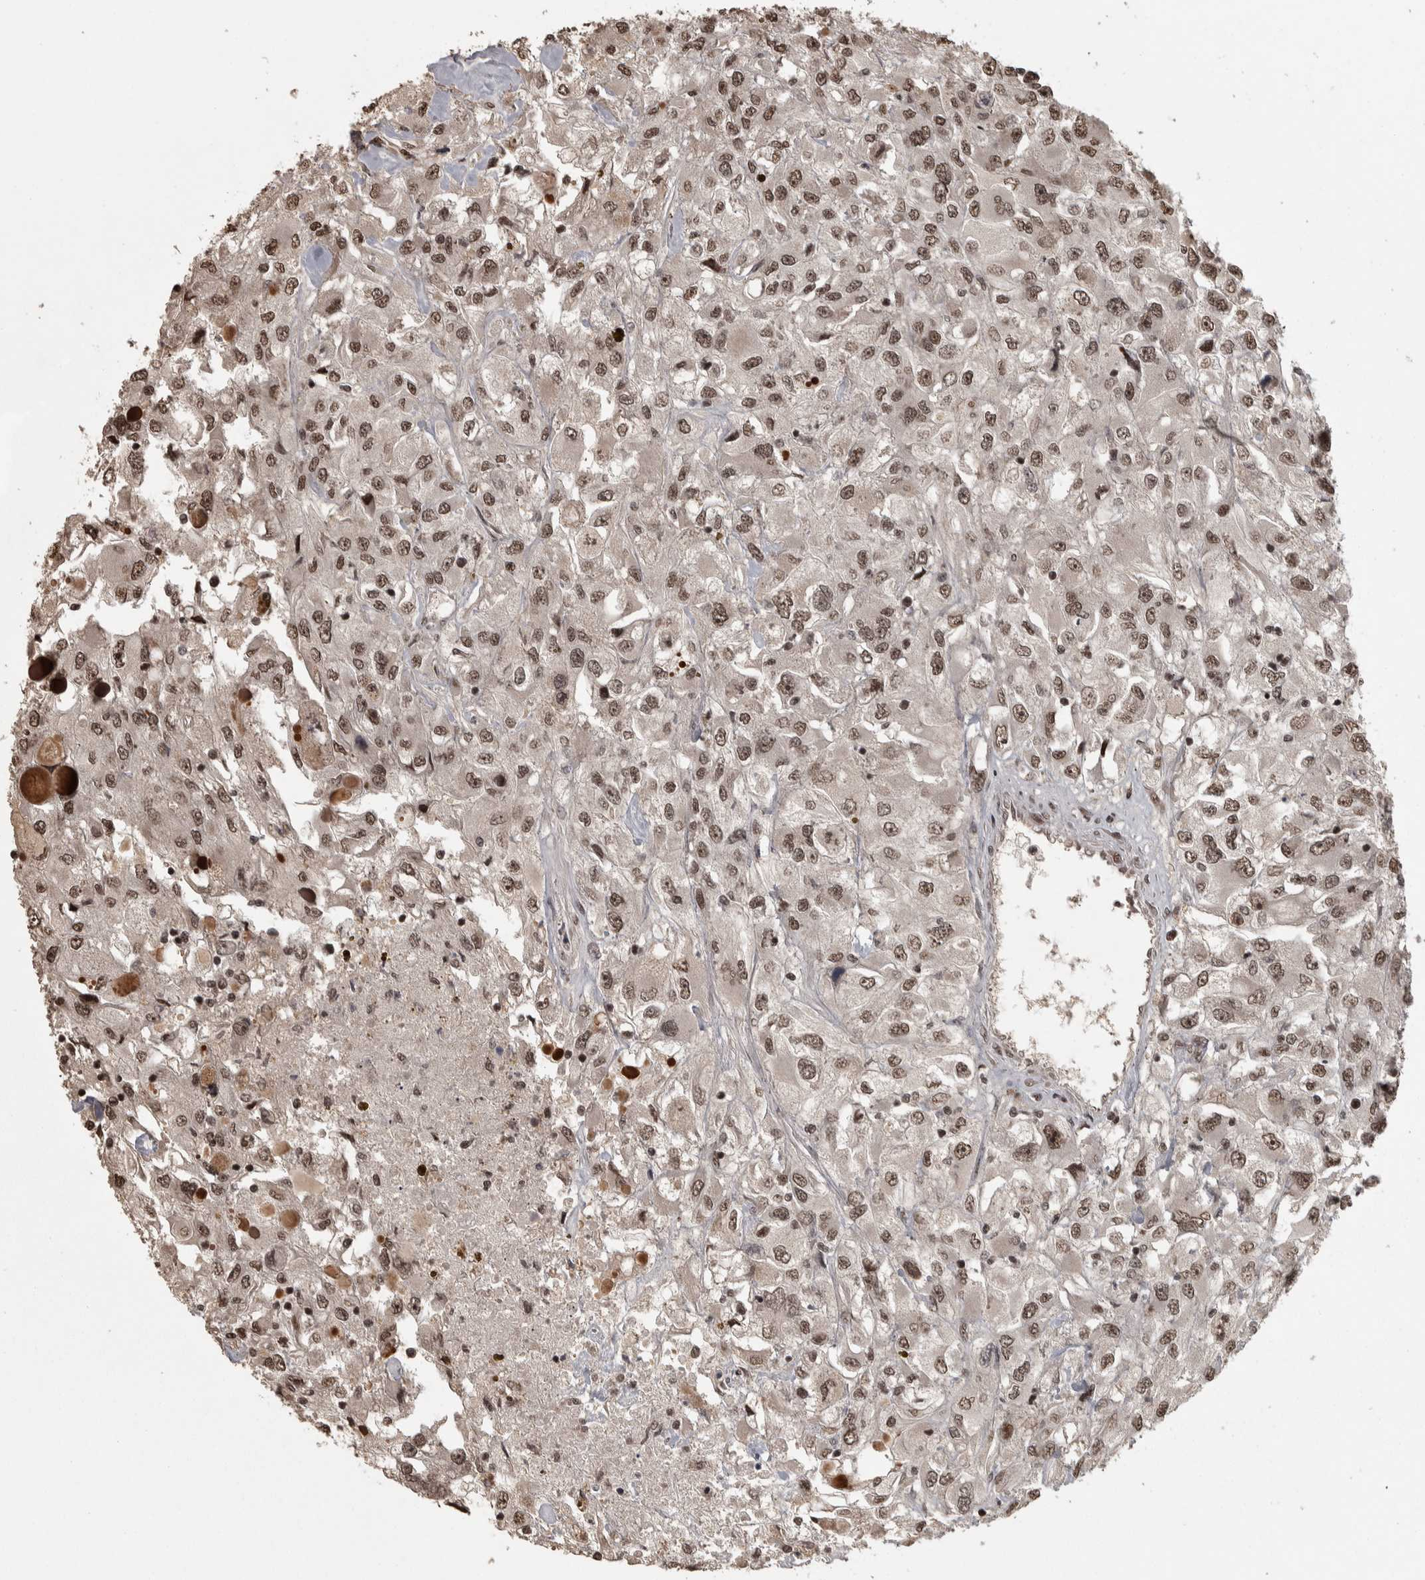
{"staining": {"intensity": "moderate", "quantity": ">75%", "location": "nuclear"}, "tissue": "renal cancer", "cell_type": "Tumor cells", "image_type": "cancer", "snomed": [{"axis": "morphology", "description": "Adenocarcinoma, NOS"}, {"axis": "topography", "description": "Kidney"}], "caption": "Human renal cancer stained for a protein (brown) exhibits moderate nuclear positive positivity in approximately >75% of tumor cells.", "gene": "ZFHX4", "patient": {"sex": "female", "age": 52}}